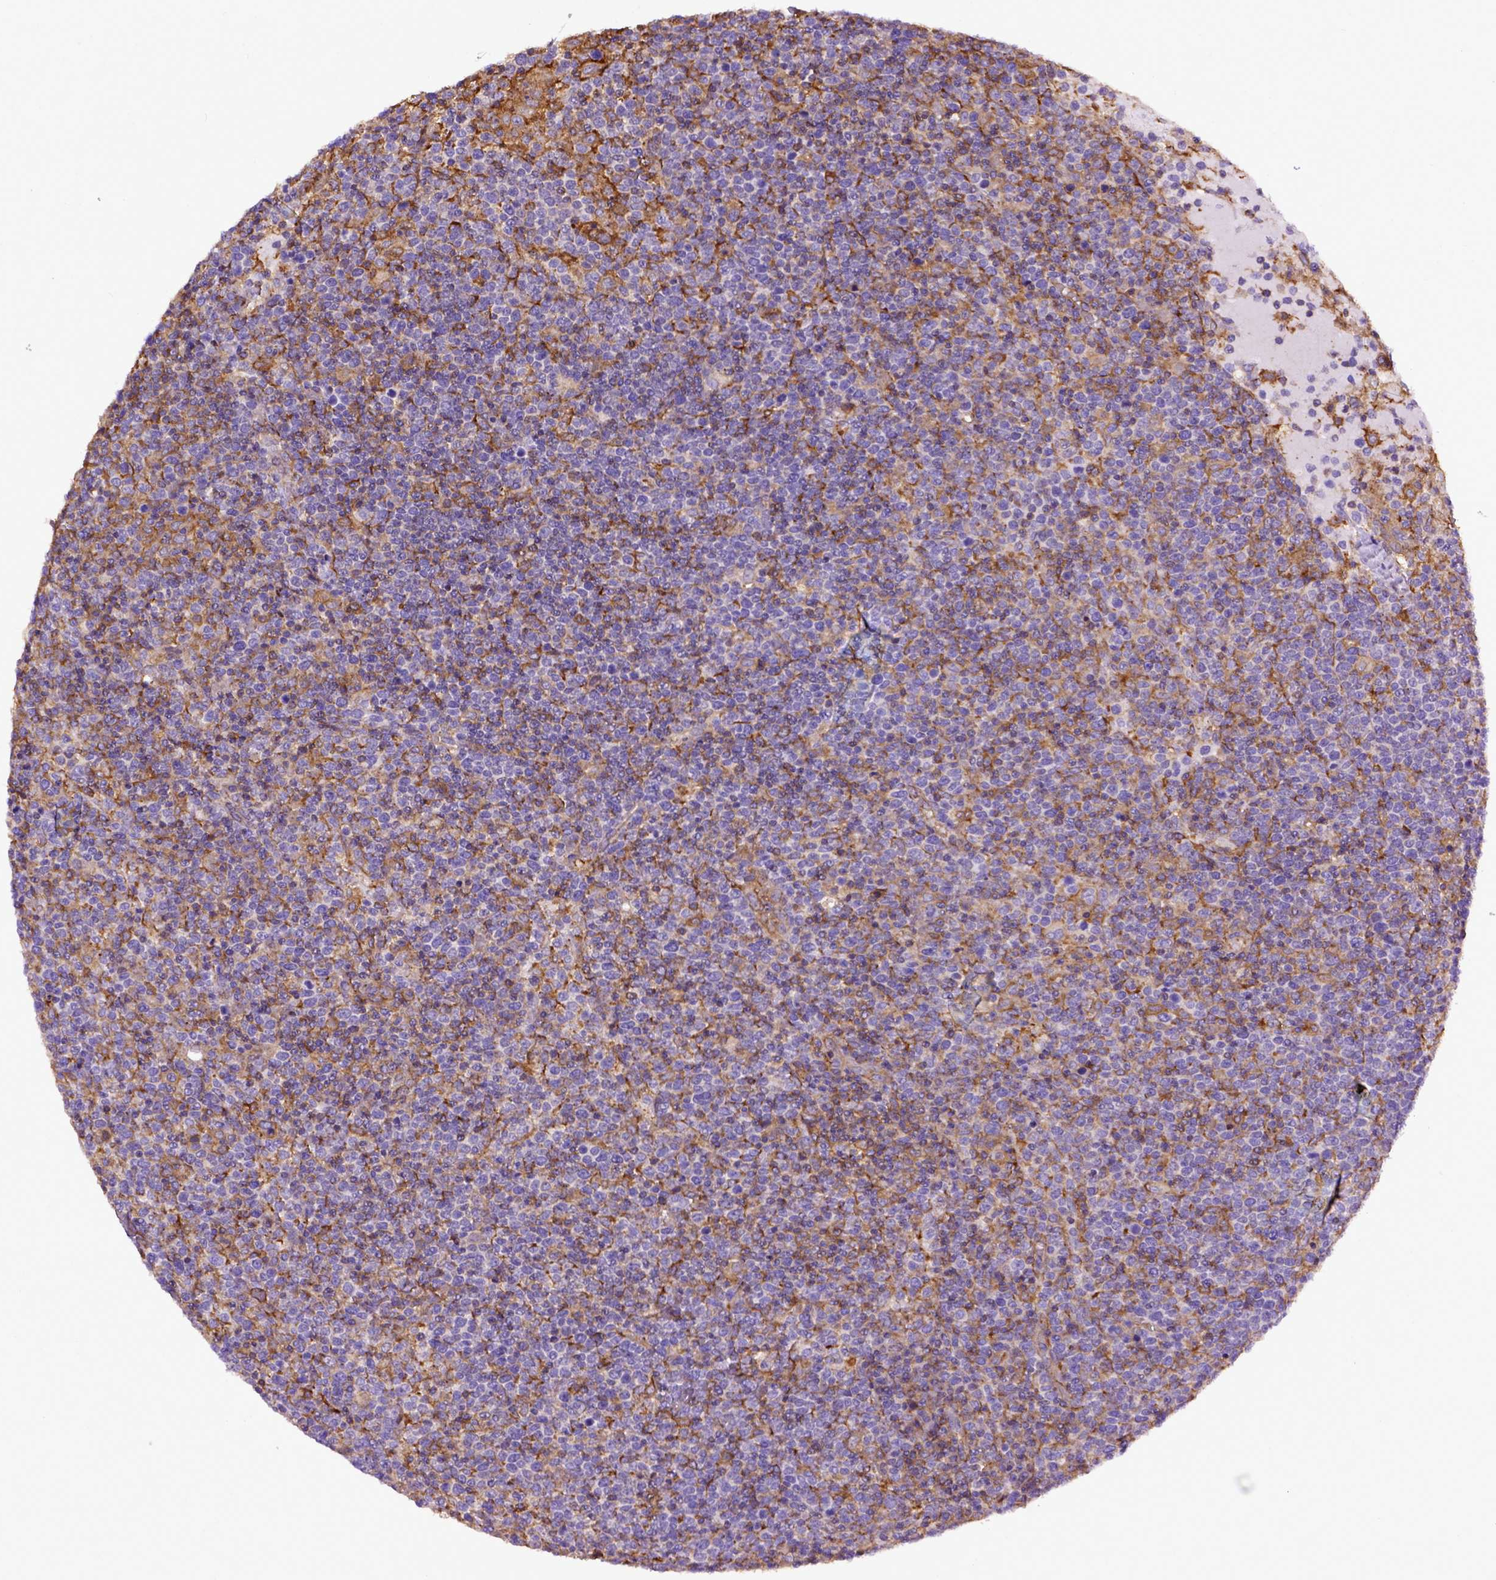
{"staining": {"intensity": "weak", "quantity": "<25%", "location": "cytoplasmic/membranous"}, "tissue": "lymphoma", "cell_type": "Tumor cells", "image_type": "cancer", "snomed": [{"axis": "morphology", "description": "Malignant lymphoma, non-Hodgkin's type, High grade"}, {"axis": "topography", "description": "Lymph node"}], "caption": "Immunohistochemistry (IHC) image of lymphoma stained for a protein (brown), which shows no staining in tumor cells.", "gene": "MVP", "patient": {"sex": "male", "age": 61}}